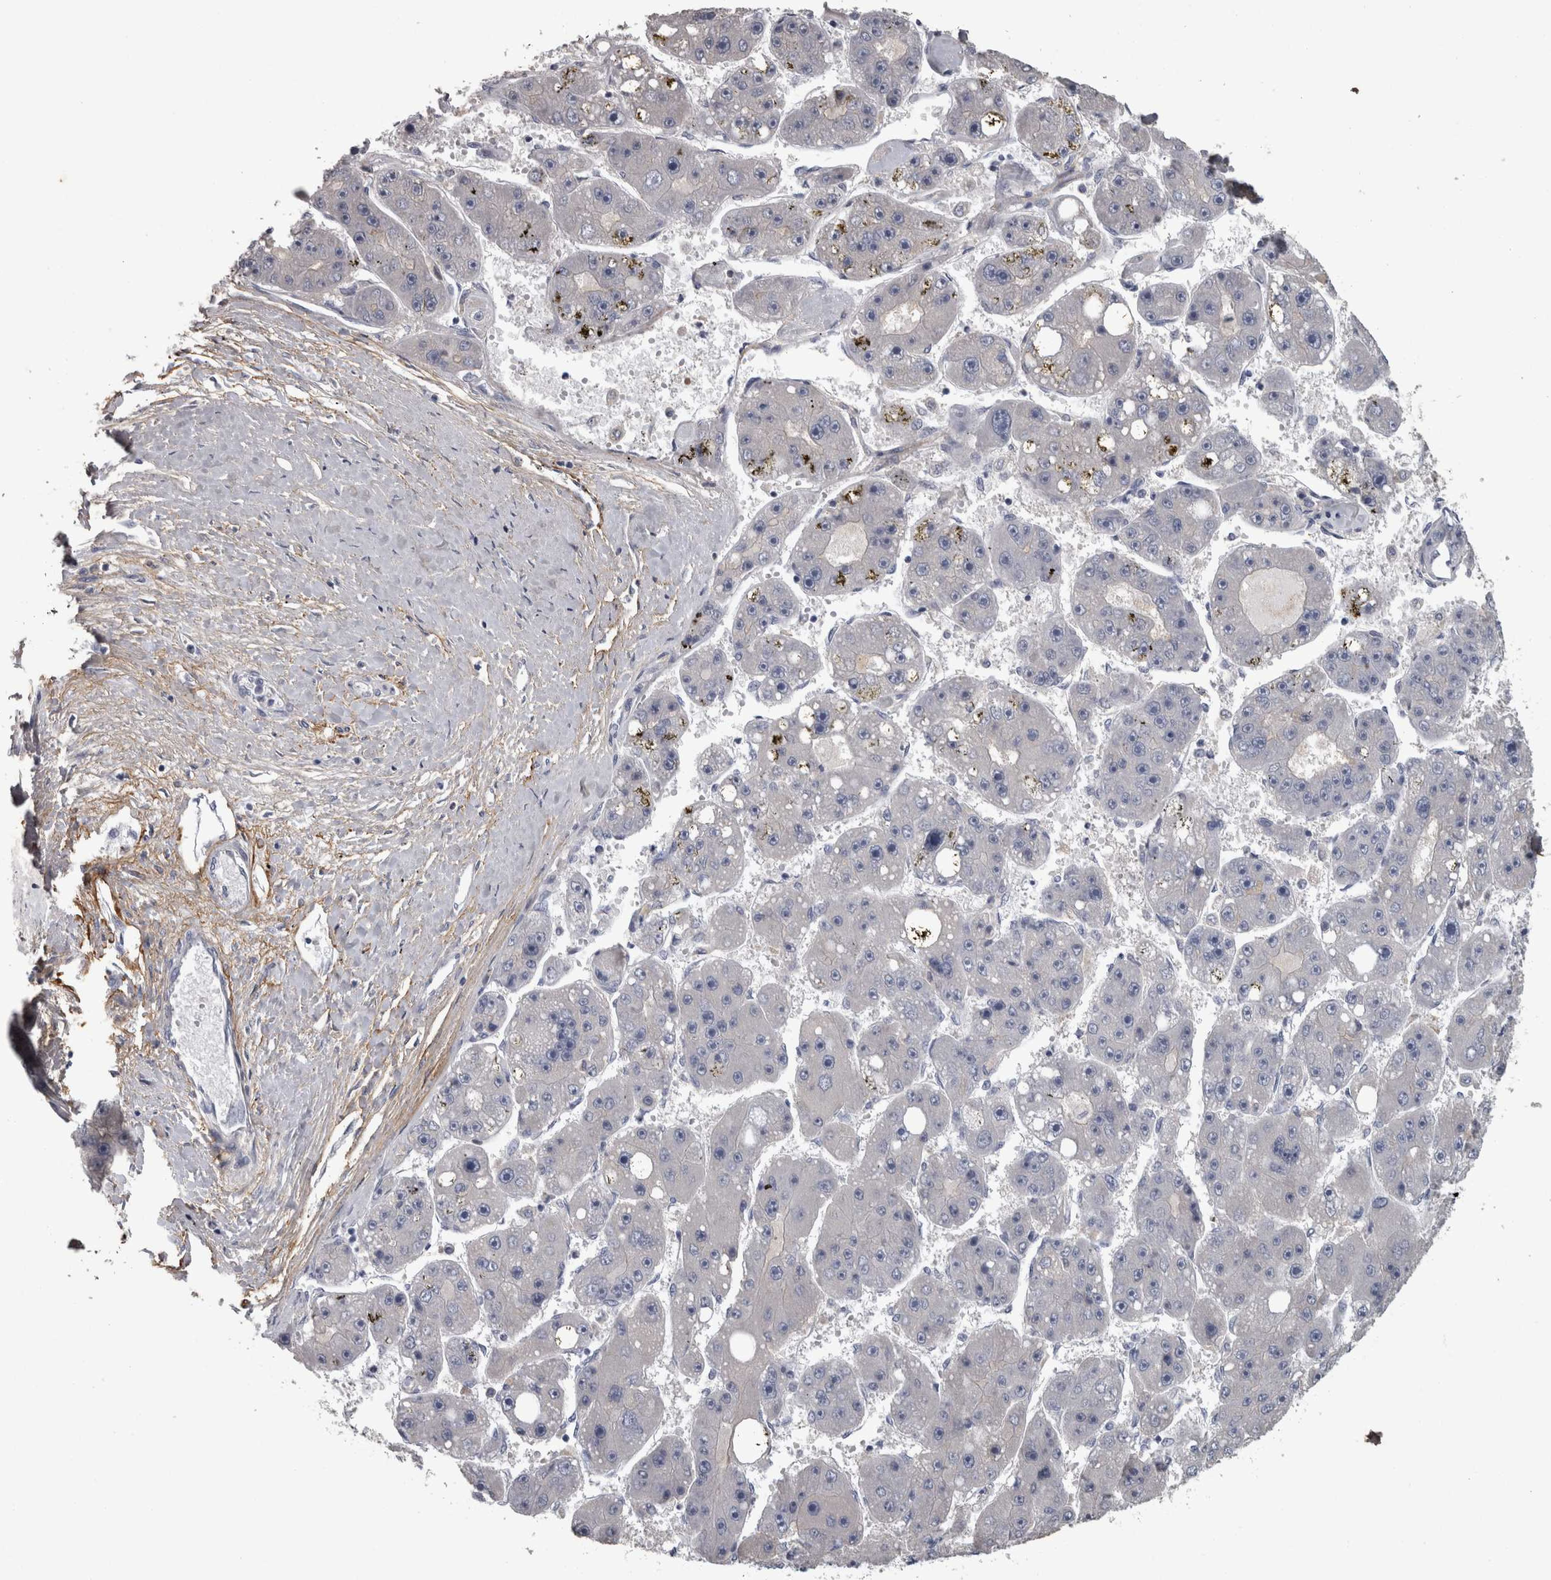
{"staining": {"intensity": "negative", "quantity": "none", "location": "none"}, "tissue": "liver cancer", "cell_type": "Tumor cells", "image_type": "cancer", "snomed": [{"axis": "morphology", "description": "Carcinoma, Hepatocellular, NOS"}, {"axis": "topography", "description": "Liver"}], "caption": "High magnification brightfield microscopy of liver cancer stained with DAB (3,3'-diaminobenzidine) (brown) and counterstained with hematoxylin (blue): tumor cells show no significant expression. (DAB (3,3'-diaminobenzidine) immunohistochemistry (IHC) visualized using brightfield microscopy, high magnification).", "gene": "EFEMP2", "patient": {"sex": "female", "age": 61}}